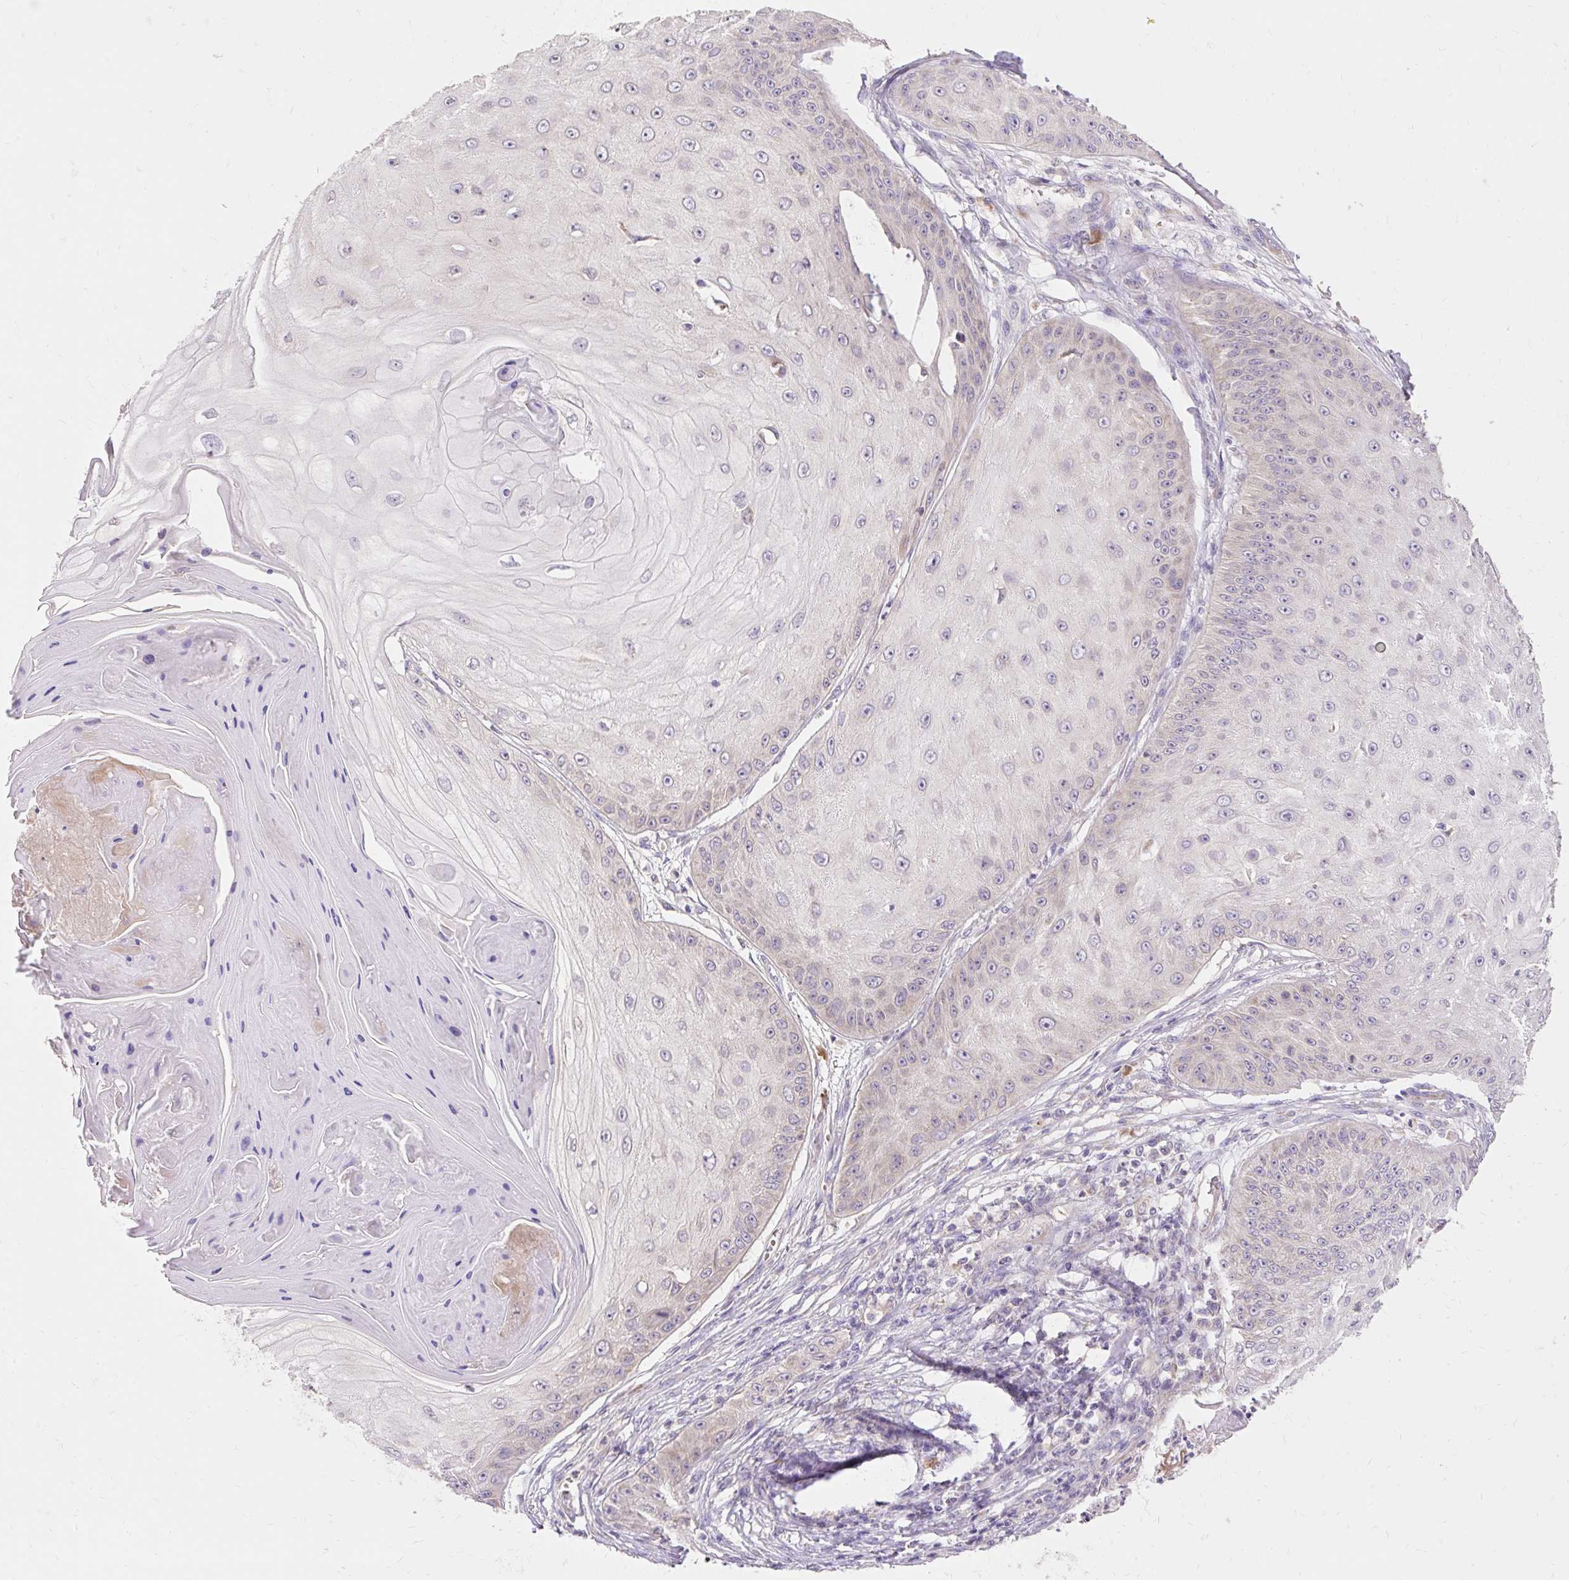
{"staining": {"intensity": "negative", "quantity": "none", "location": "none"}, "tissue": "skin cancer", "cell_type": "Tumor cells", "image_type": "cancer", "snomed": [{"axis": "morphology", "description": "Squamous cell carcinoma, NOS"}, {"axis": "topography", "description": "Skin"}], "caption": "DAB (3,3'-diaminobenzidine) immunohistochemical staining of human squamous cell carcinoma (skin) demonstrates no significant expression in tumor cells.", "gene": "SEC63", "patient": {"sex": "male", "age": 70}}